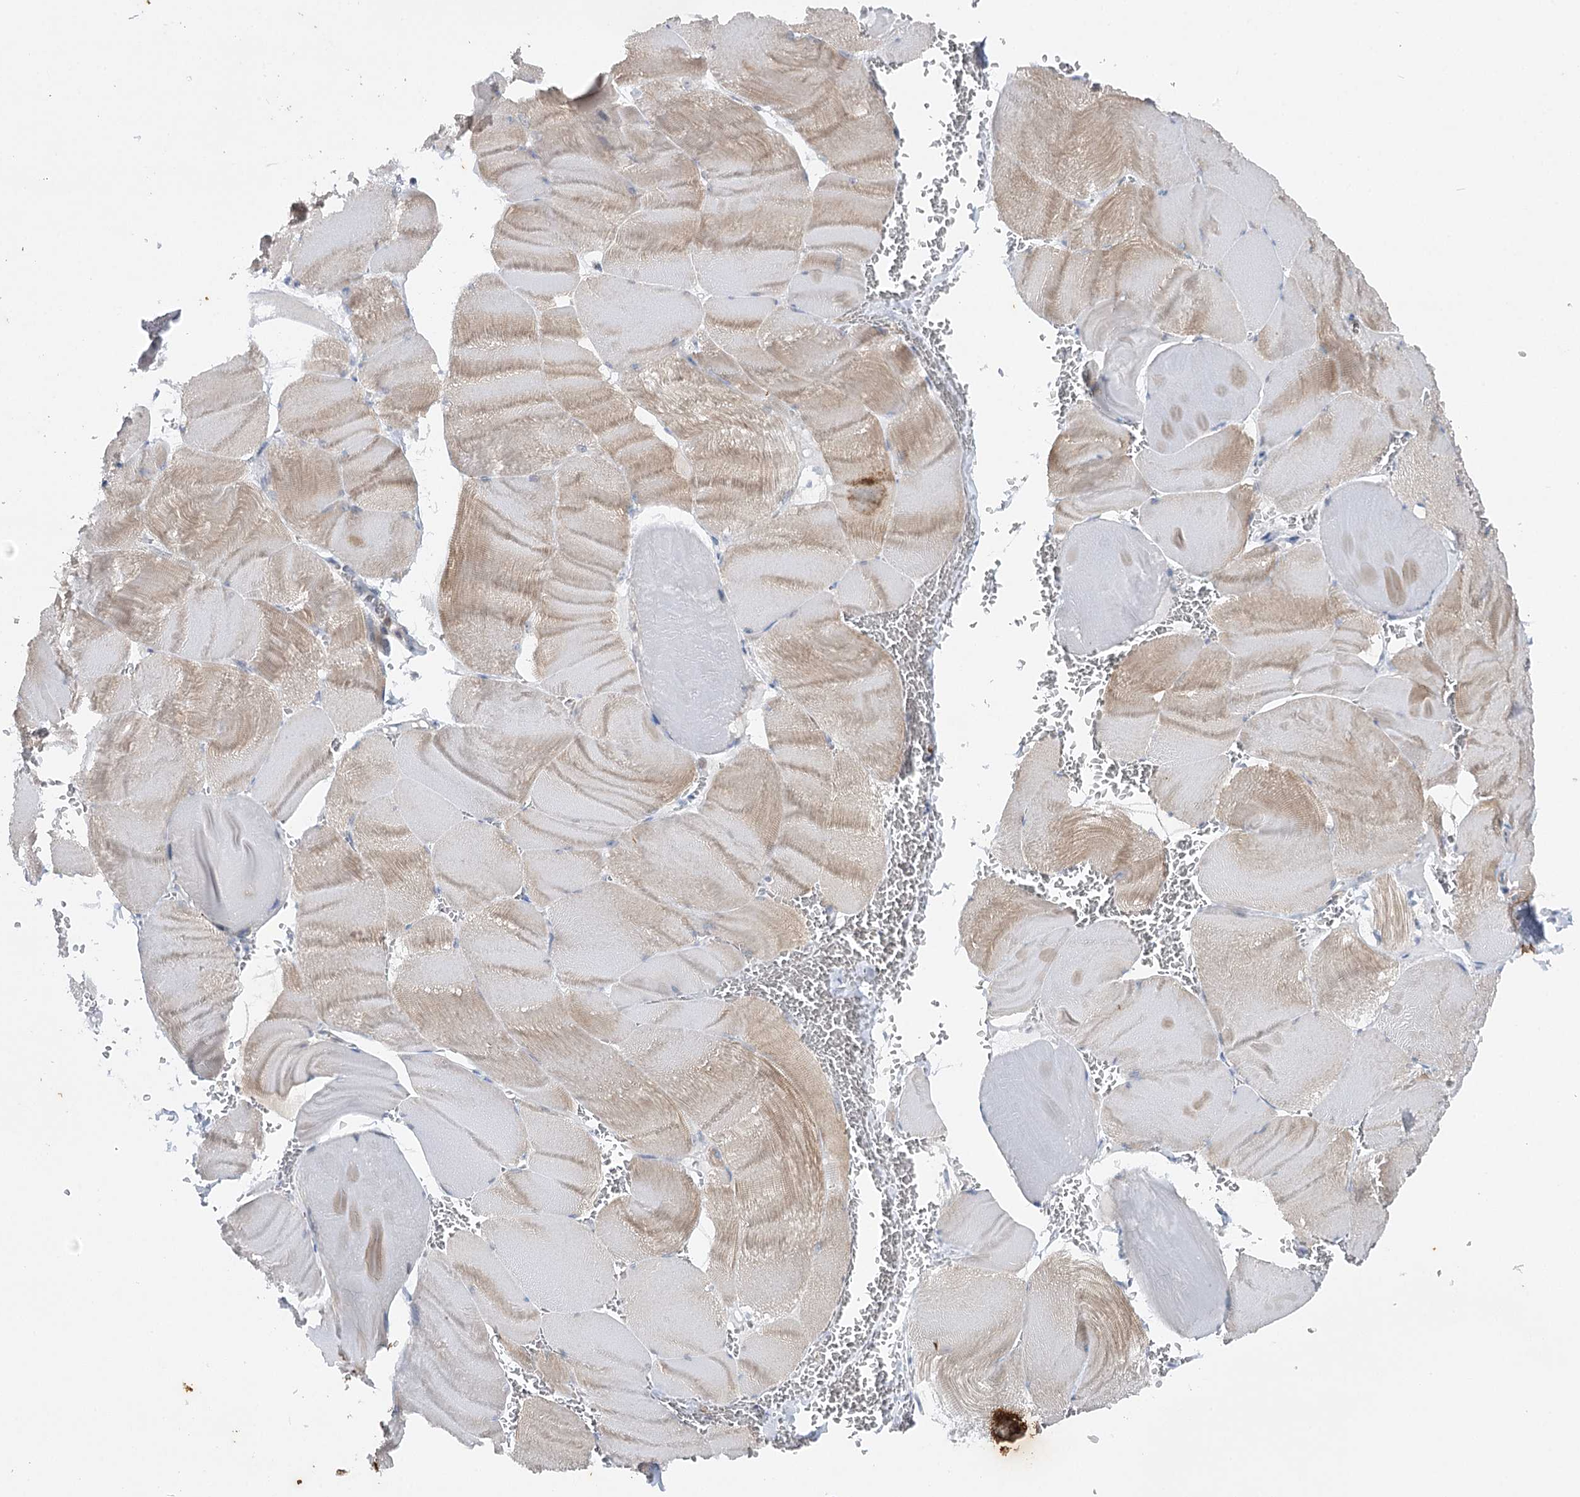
{"staining": {"intensity": "moderate", "quantity": "25%-75%", "location": "cytoplasmic/membranous"}, "tissue": "skeletal muscle", "cell_type": "Myocytes", "image_type": "normal", "snomed": [{"axis": "morphology", "description": "Normal tissue, NOS"}, {"axis": "morphology", "description": "Basal cell carcinoma"}, {"axis": "topography", "description": "Skeletal muscle"}], "caption": "The photomicrograph shows immunohistochemical staining of benign skeletal muscle. There is moderate cytoplasmic/membranous expression is present in approximately 25%-75% of myocytes. (Brightfield microscopy of DAB IHC at high magnification).", "gene": "AGXT2", "patient": {"sex": "female", "age": 64}}